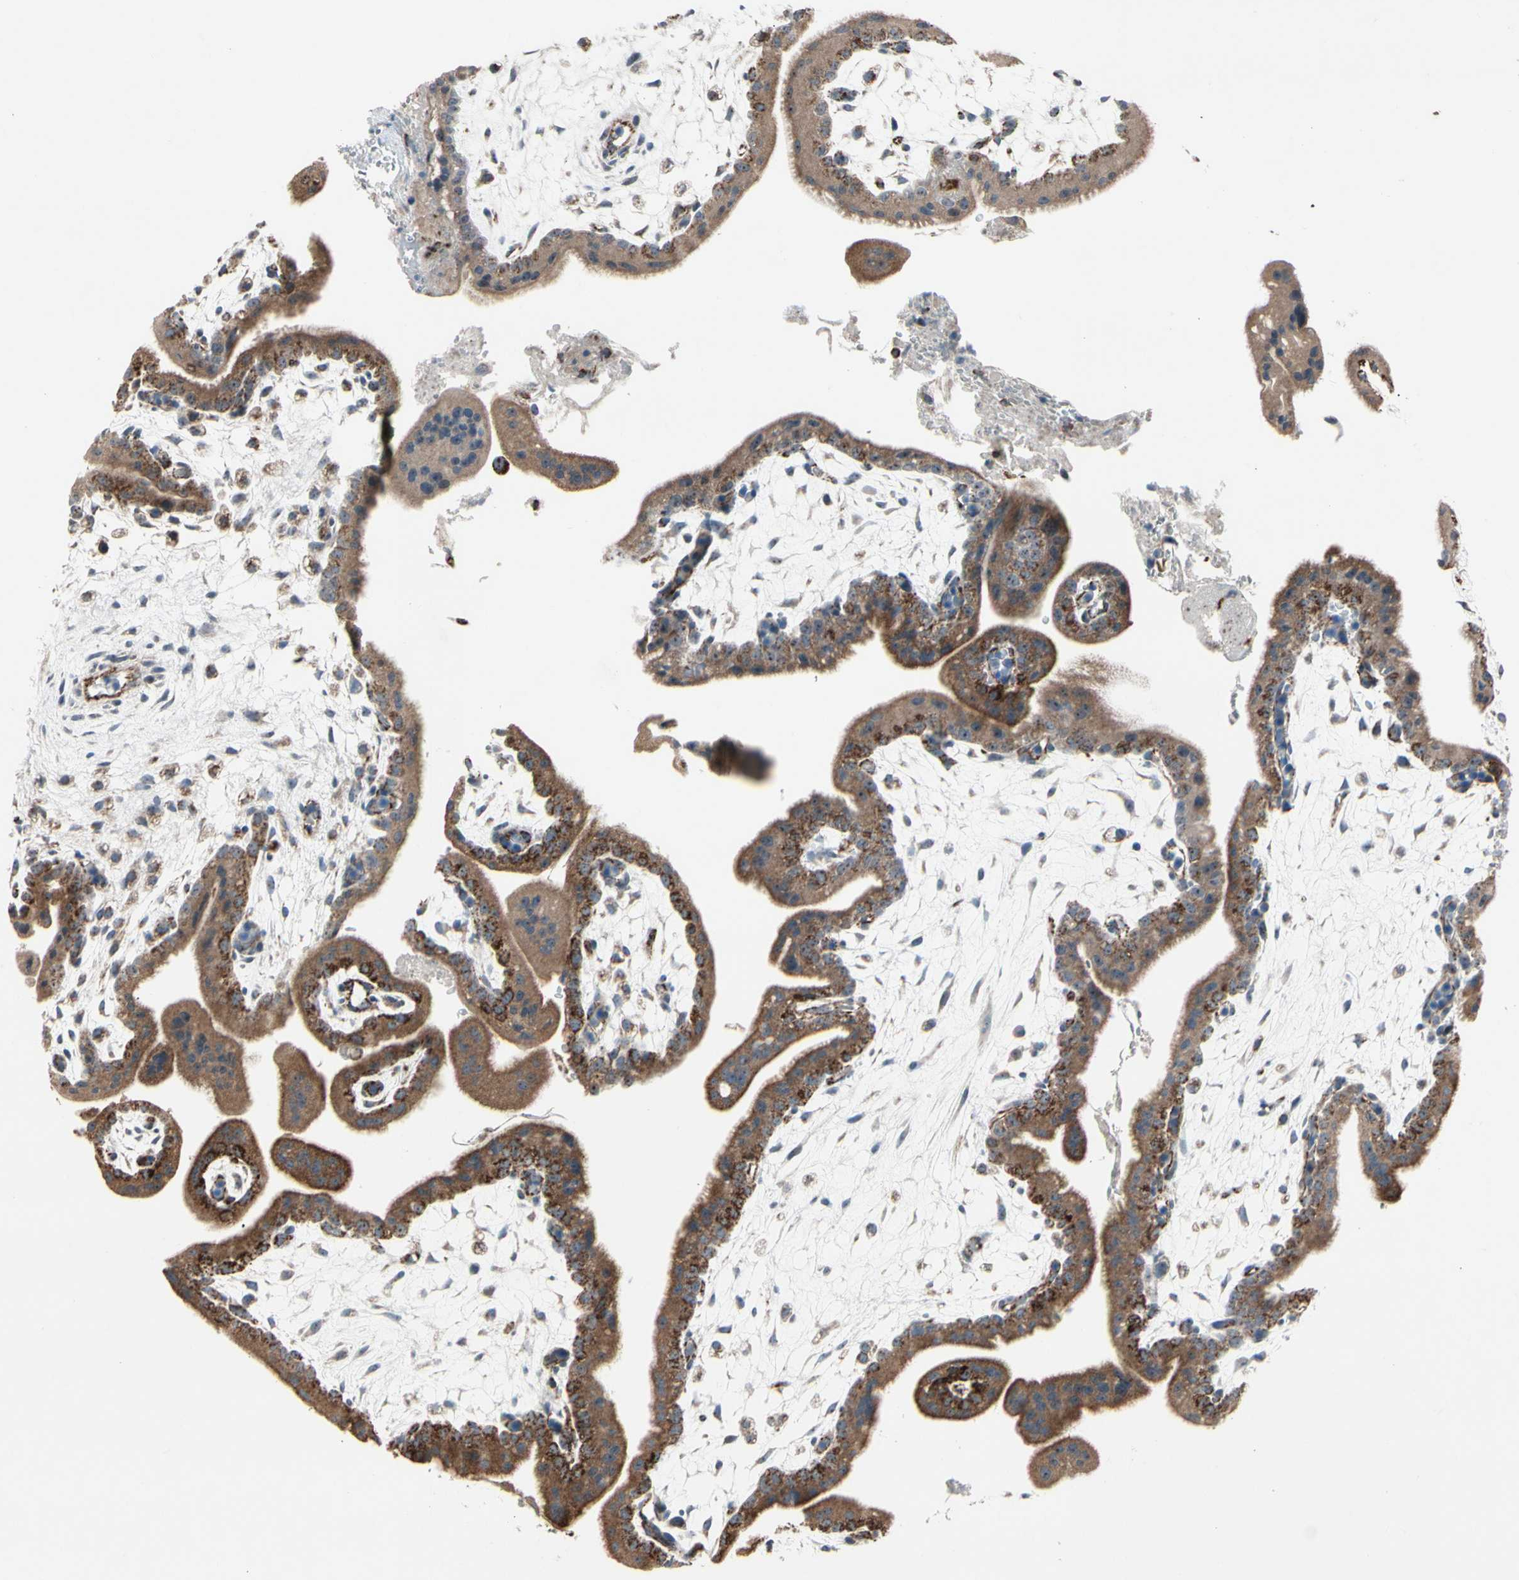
{"staining": {"intensity": "weak", "quantity": ">75%", "location": "cytoplasmic/membranous"}, "tissue": "placenta", "cell_type": "Decidual cells", "image_type": "normal", "snomed": [{"axis": "morphology", "description": "Normal tissue, NOS"}, {"axis": "topography", "description": "Placenta"}], "caption": "This photomicrograph displays IHC staining of normal placenta, with low weak cytoplasmic/membranous staining in about >75% of decidual cells.", "gene": "CPT1A", "patient": {"sex": "female", "age": 35}}